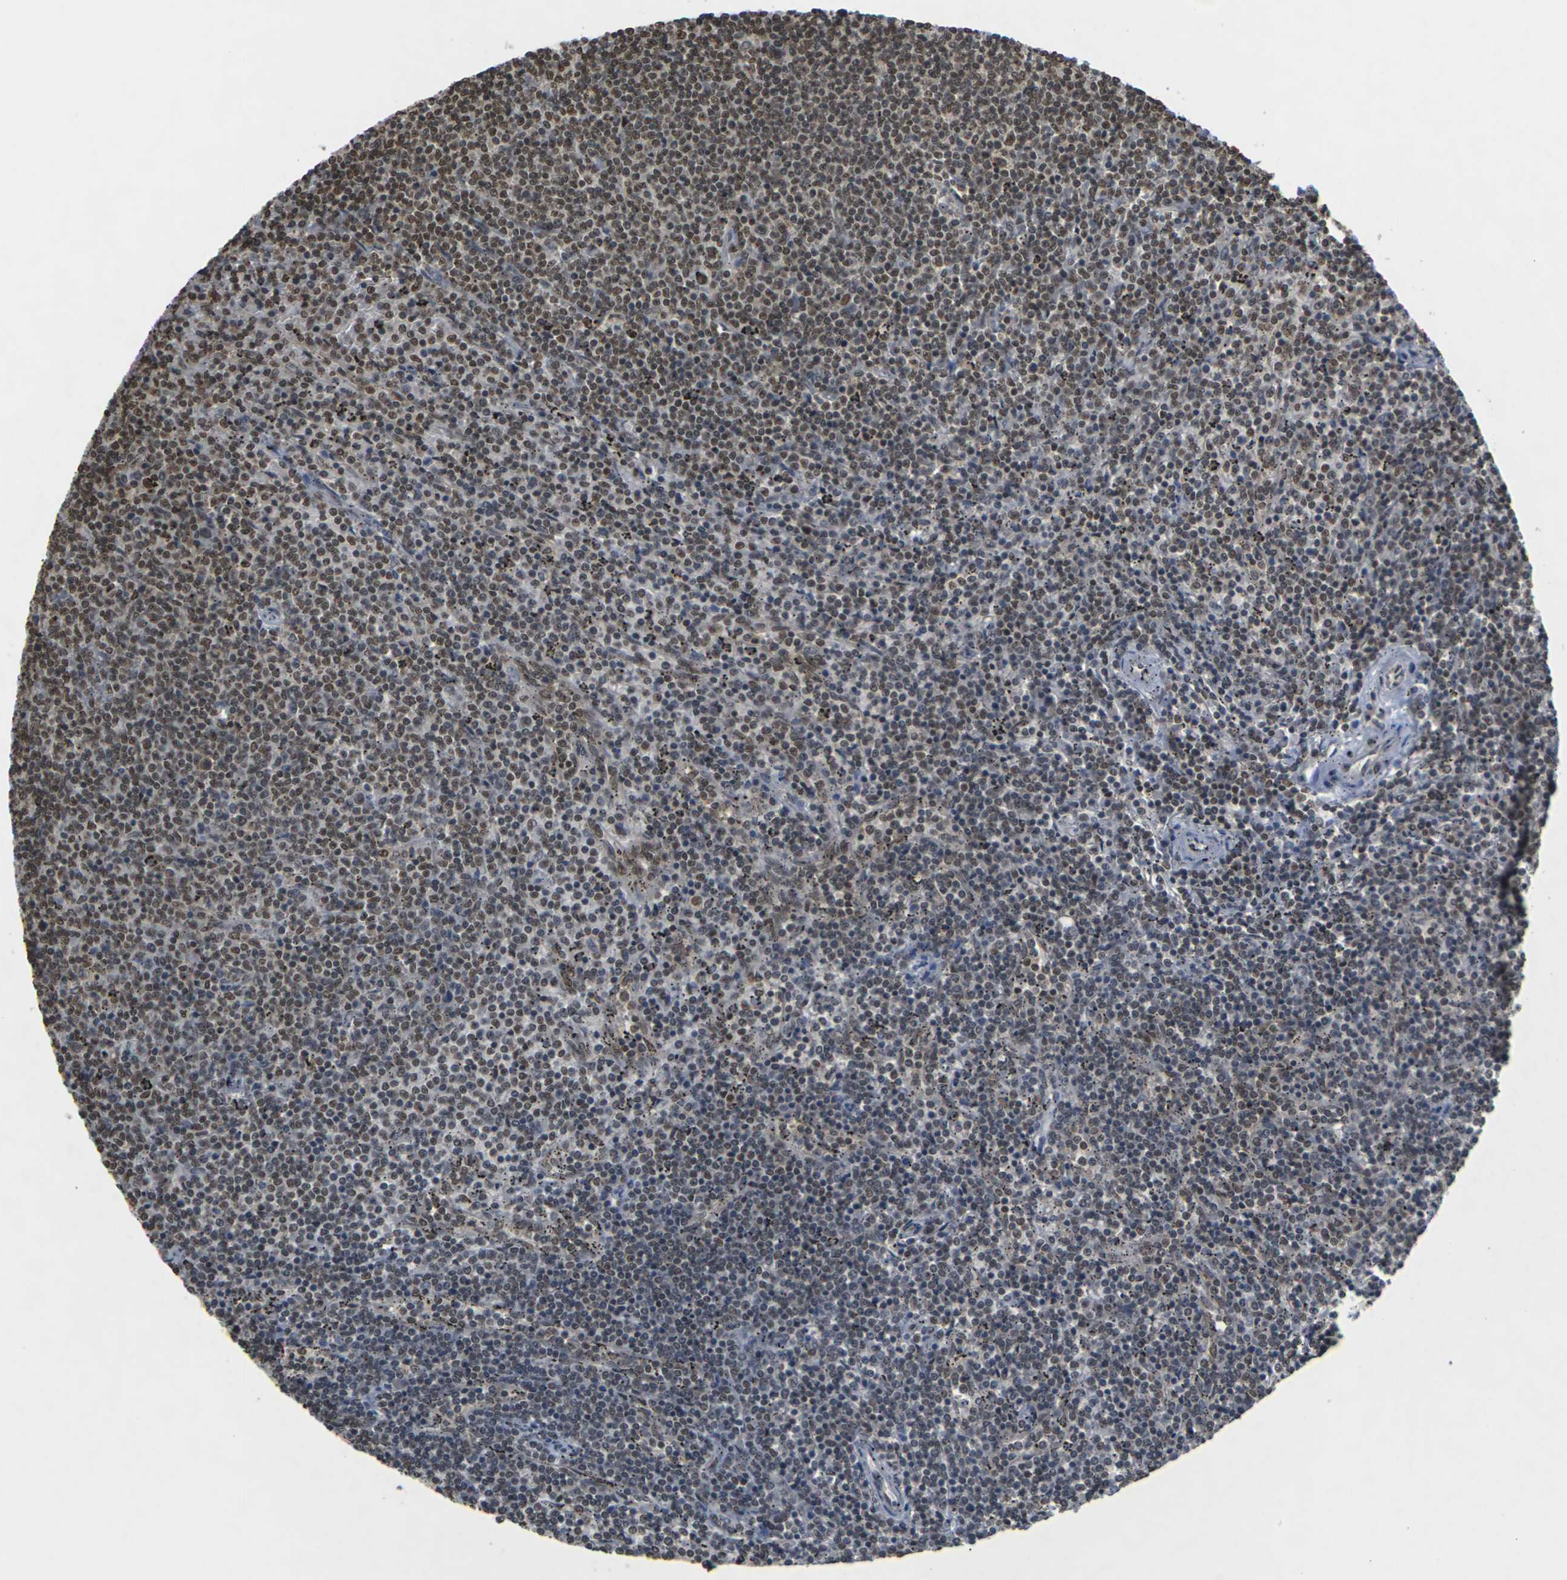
{"staining": {"intensity": "moderate", "quantity": ">75%", "location": "nuclear"}, "tissue": "lymphoma", "cell_type": "Tumor cells", "image_type": "cancer", "snomed": [{"axis": "morphology", "description": "Malignant lymphoma, non-Hodgkin's type, Low grade"}, {"axis": "topography", "description": "Spleen"}], "caption": "Tumor cells show moderate nuclear expression in approximately >75% of cells in lymphoma. Nuclei are stained in blue.", "gene": "NELFA", "patient": {"sex": "female", "age": 50}}